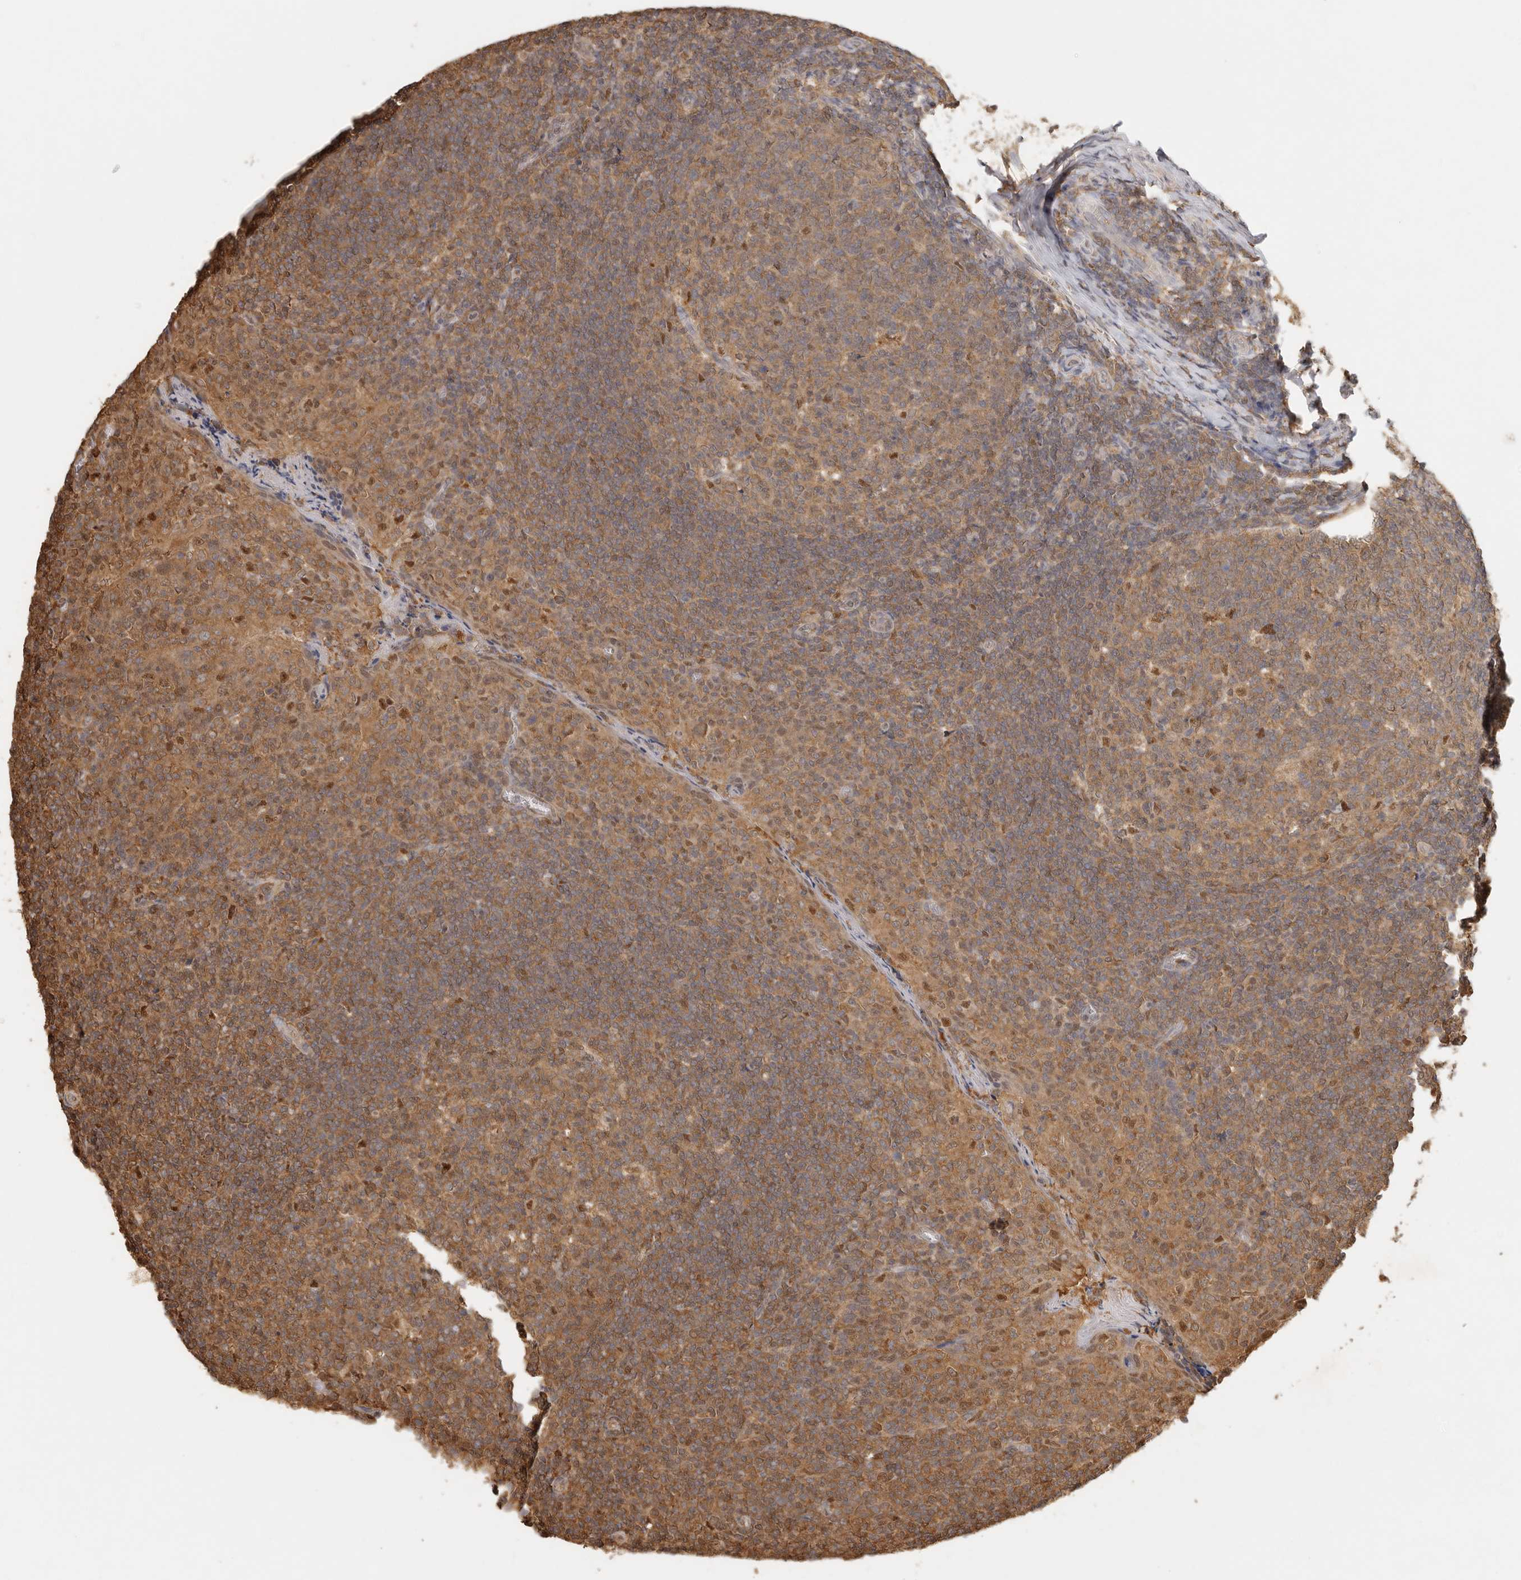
{"staining": {"intensity": "moderate", "quantity": ">75%", "location": "cytoplasmic/membranous,nuclear"}, "tissue": "tonsil", "cell_type": "Germinal center cells", "image_type": "normal", "snomed": [{"axis": "morphology", "description": "Normal tissue, NOS"}, {"axis": "topography", "description": "Tonsil"}], "caption": "Tonsil stained for a protein (brown) demonstrates moderate cytoplasmic/membranous,nuclear positive positivity in approximately >75% of germinal center cells.", "gene": "PSMA5", "patient": {"sex": "female", "age": 19}}